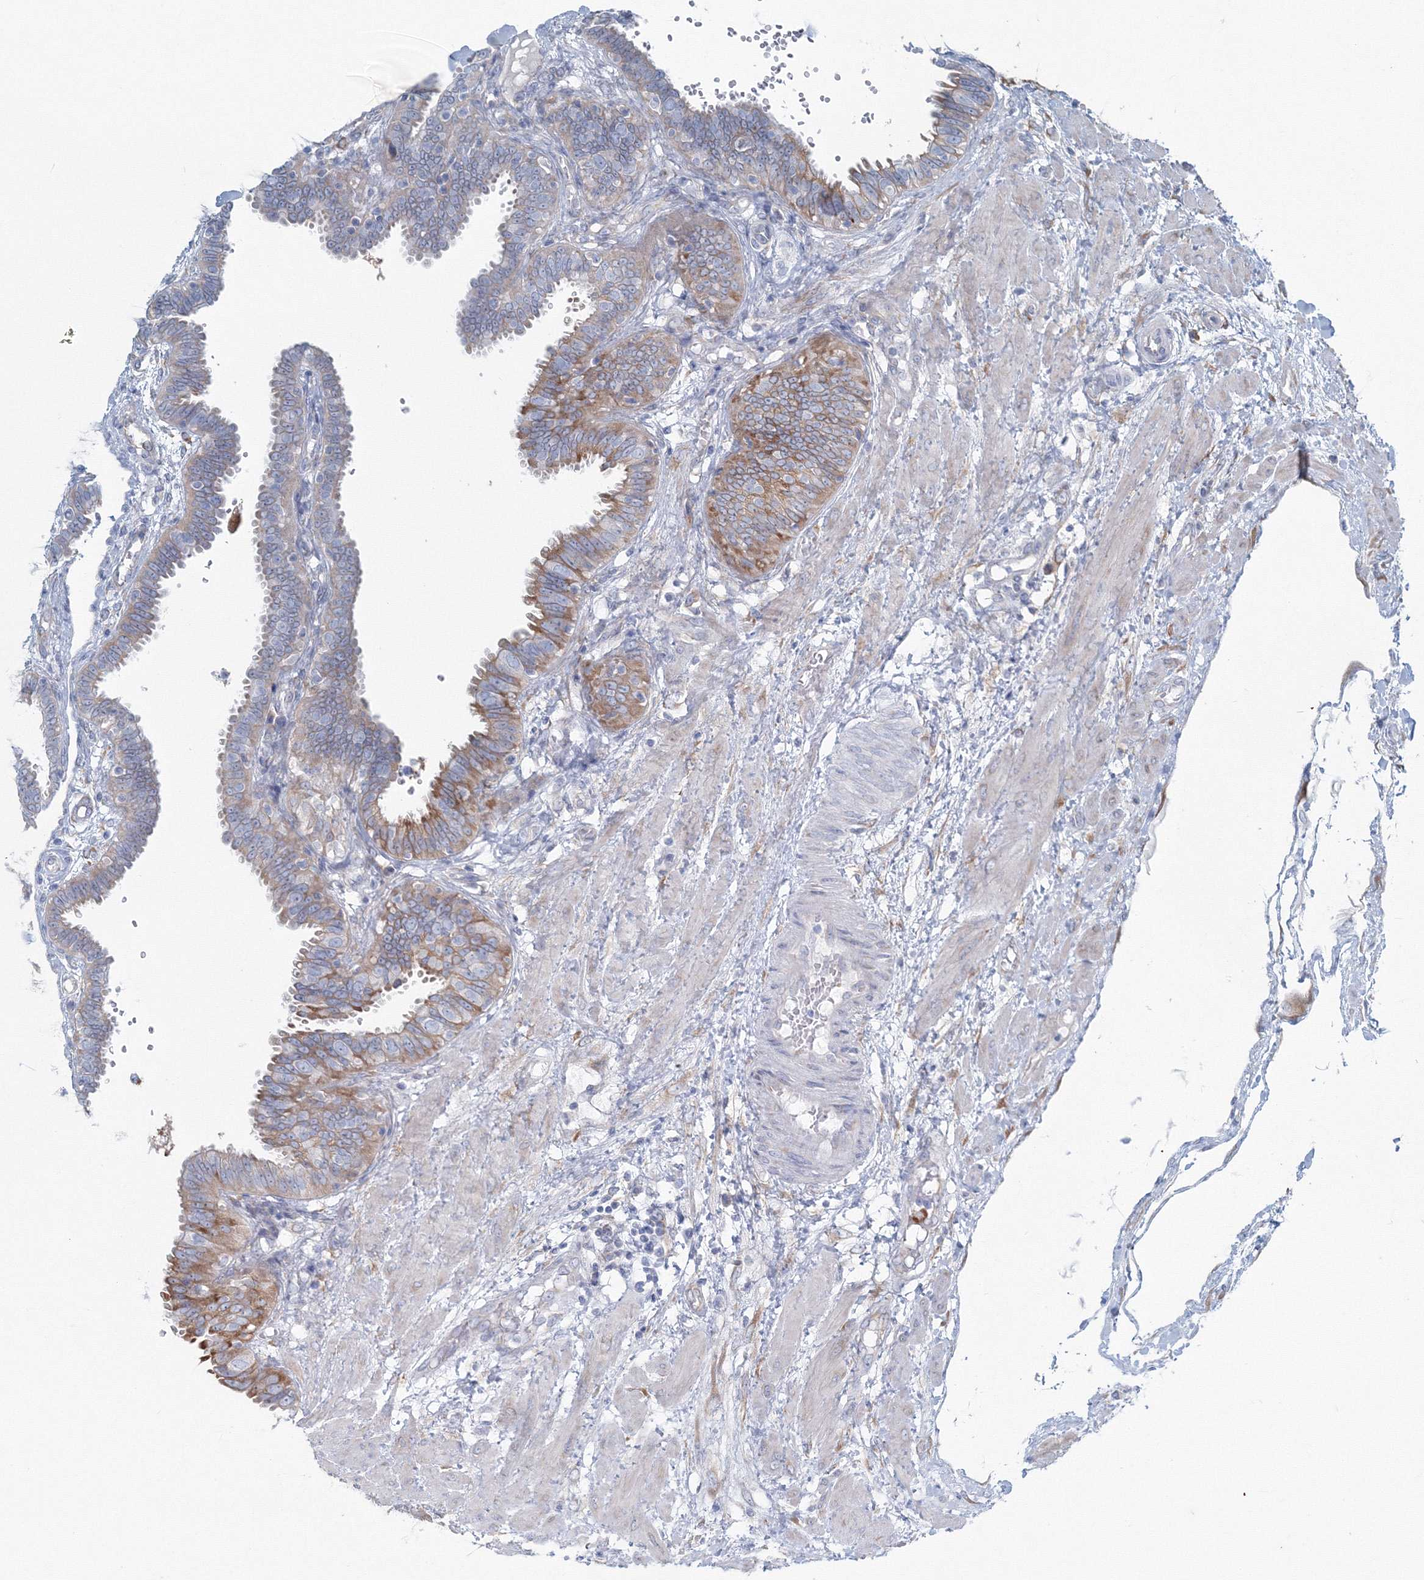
{"staining": {"intensity": "moderate", "quantity": "<25%", "location": "cytoplasmic/membranous"}, "tissue": "fallopian tube", "cell_type": "Glandular cells", "image_type": "normal", "snomed": [{"axis": "morphology", "description": "Normal tissue, NOS"}, {"axis": "topography", "description": "Fallopian tube"}], "caption": "Immunohistochemical staining of unremarkable human fallopian tube demonstrates moderate cytoplasmic/membranous protein positivity in about <25% of glandular cells.", "gene": "ENSG00000285283", "patient": {"sex": "female", "age": 32}}